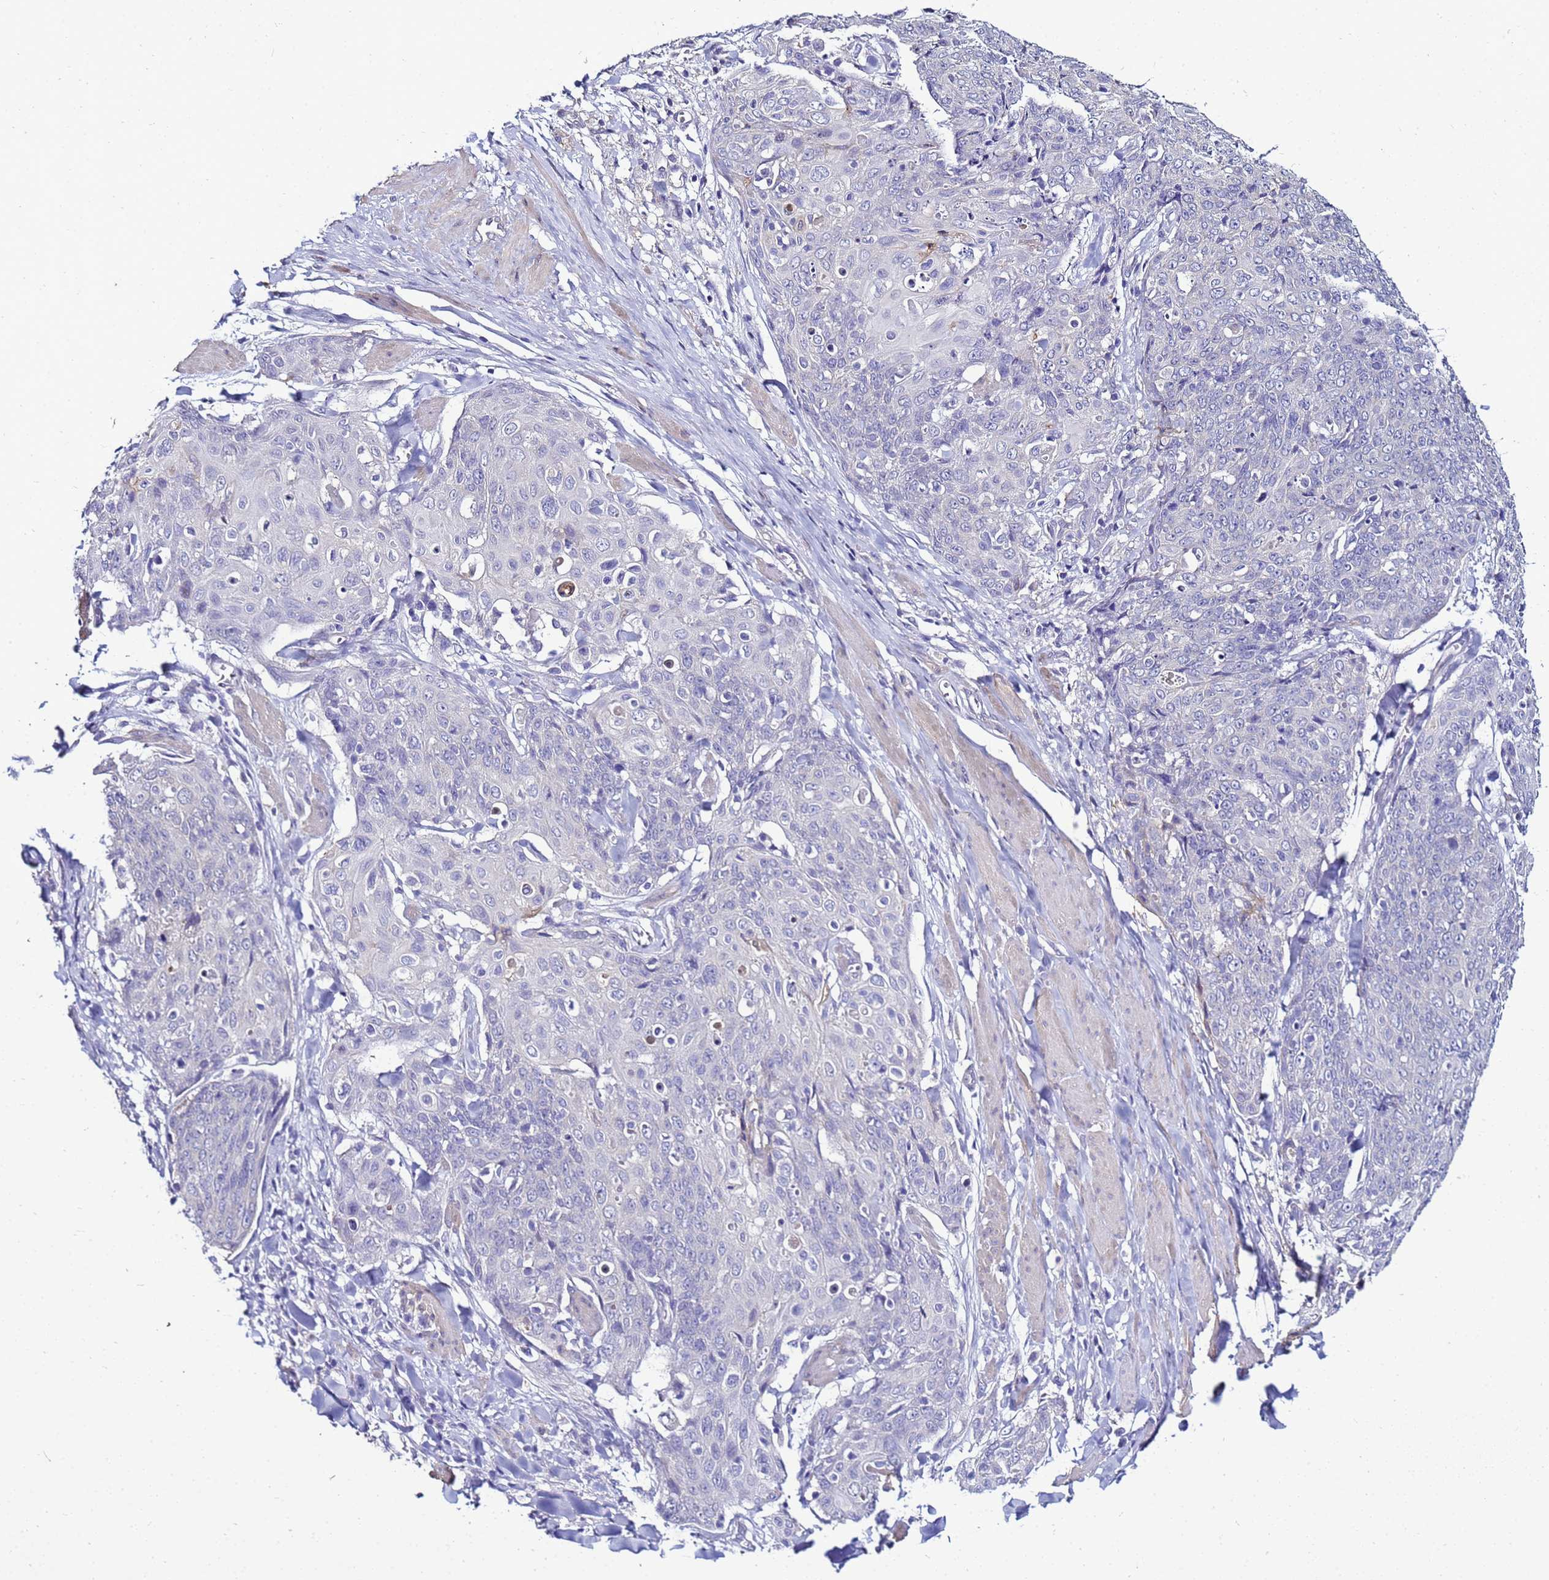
{"staining": {"intensity": "negative", "quantity": "none", "location": "none"}, "tissue": "skin cancer", "cell_type": "Tumor cells", "image_type": "cancer", "snomed": [{"axis": "morphology", "description": "Squamous cell carcinoma, NOS"}, {"axis": "topography", "description": "Skin"}, {"axis": "topography", "description": "Vulva"}], "caption": "A high-resolution photomicrograph shows IHC staining of skin cancer, which shows no significant staining in tumor cells.", "gene": "FAM166B", "patient": {"sex": "female", "age": 85}}